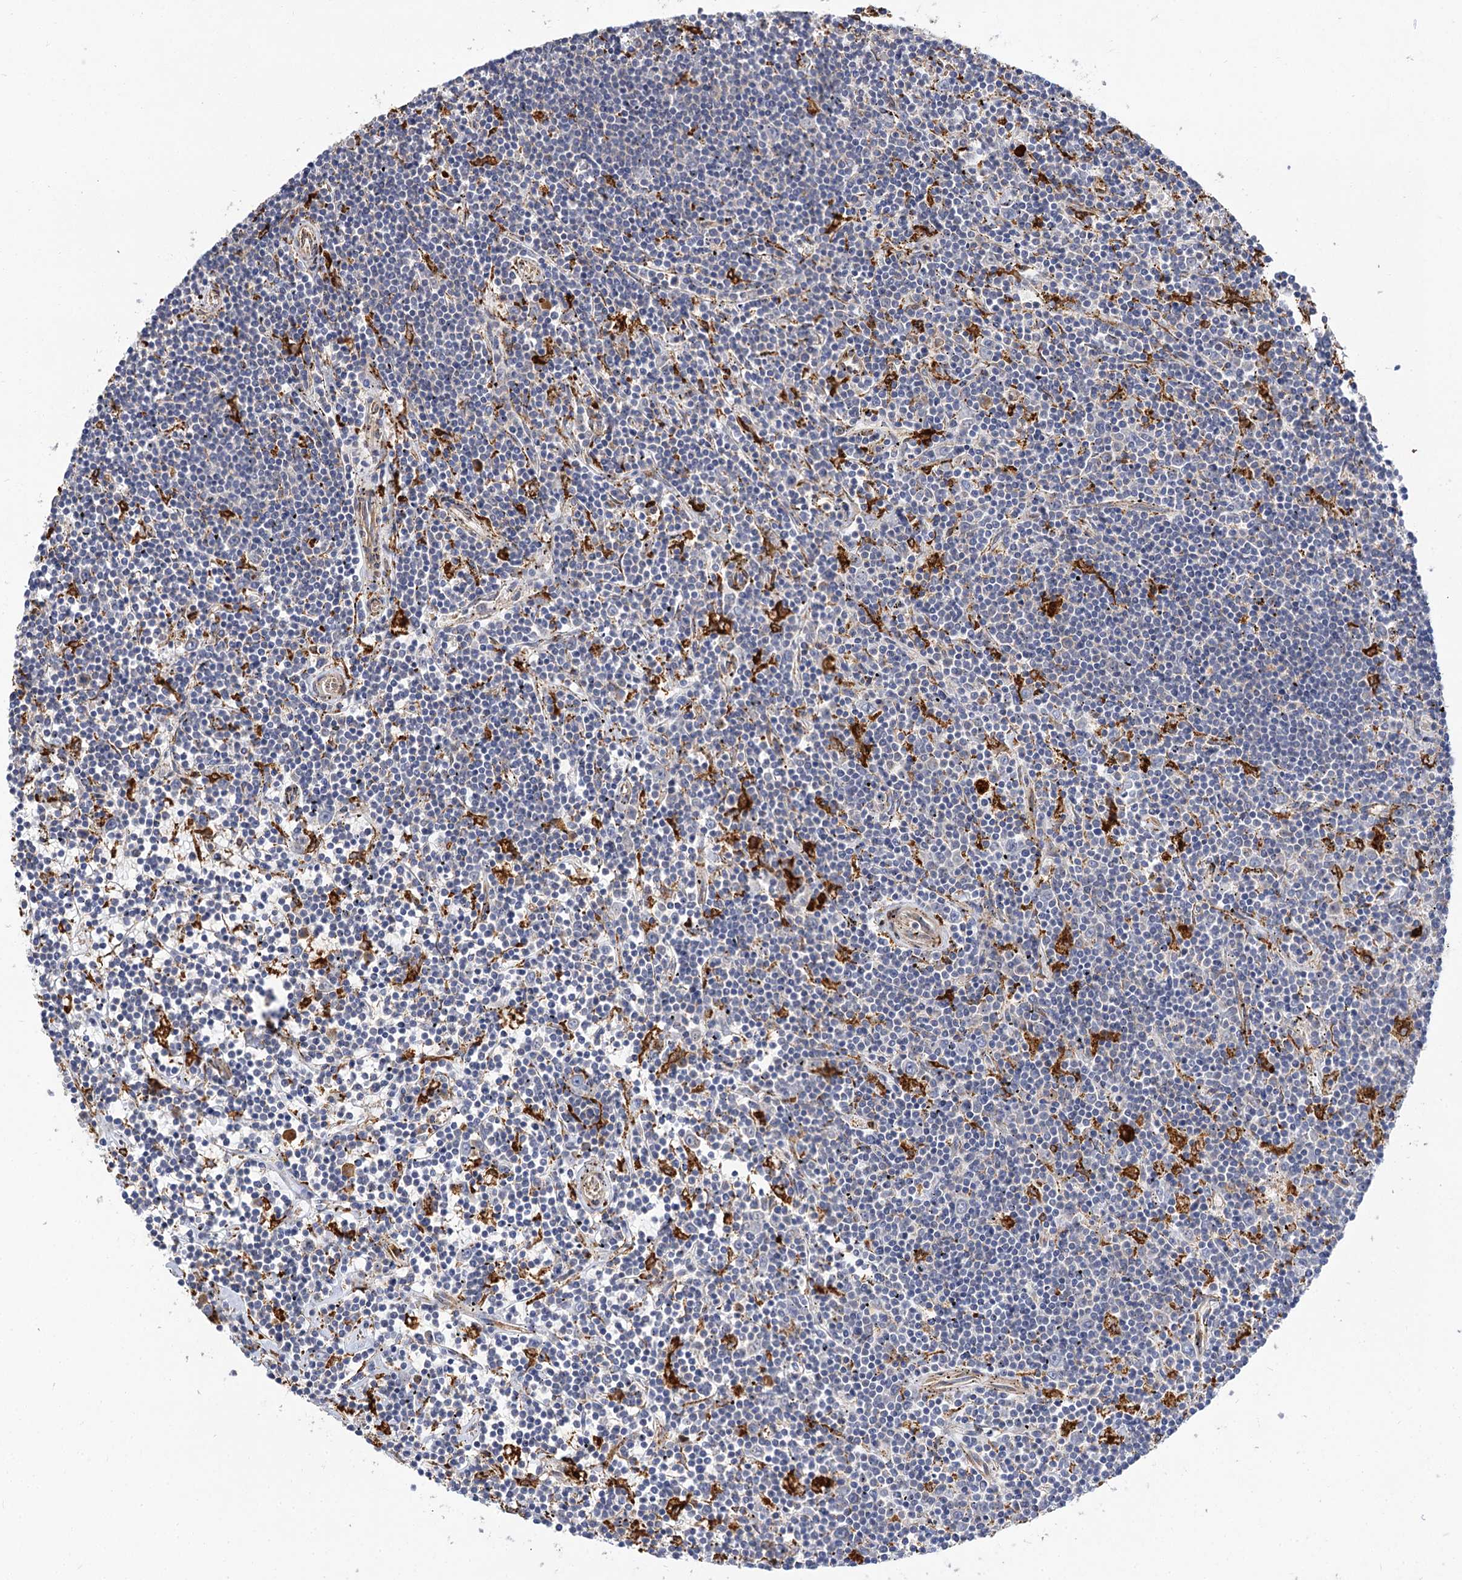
{"staining": {"intensity": "negative", "quantity": "none", "location": "none"}, "tissue": "lymphoma", "cell_type": "Tumor cells", "image_type": "cancer", "snomed": [{"axis": "morphology", "description": "Malignant lymphoma, non-Hodgkin's type, Low grade"}, {"axis": "topography", "description": "Spleen"}], "caption": "IHC image of low-grade malignant lymphoma, non-Hodgkin's type stained for a protein (brown), which exhibits no positivity in tumor cells.", "gene": "PPIP5K2", "patient": {"sex": "male", "age": 76}}